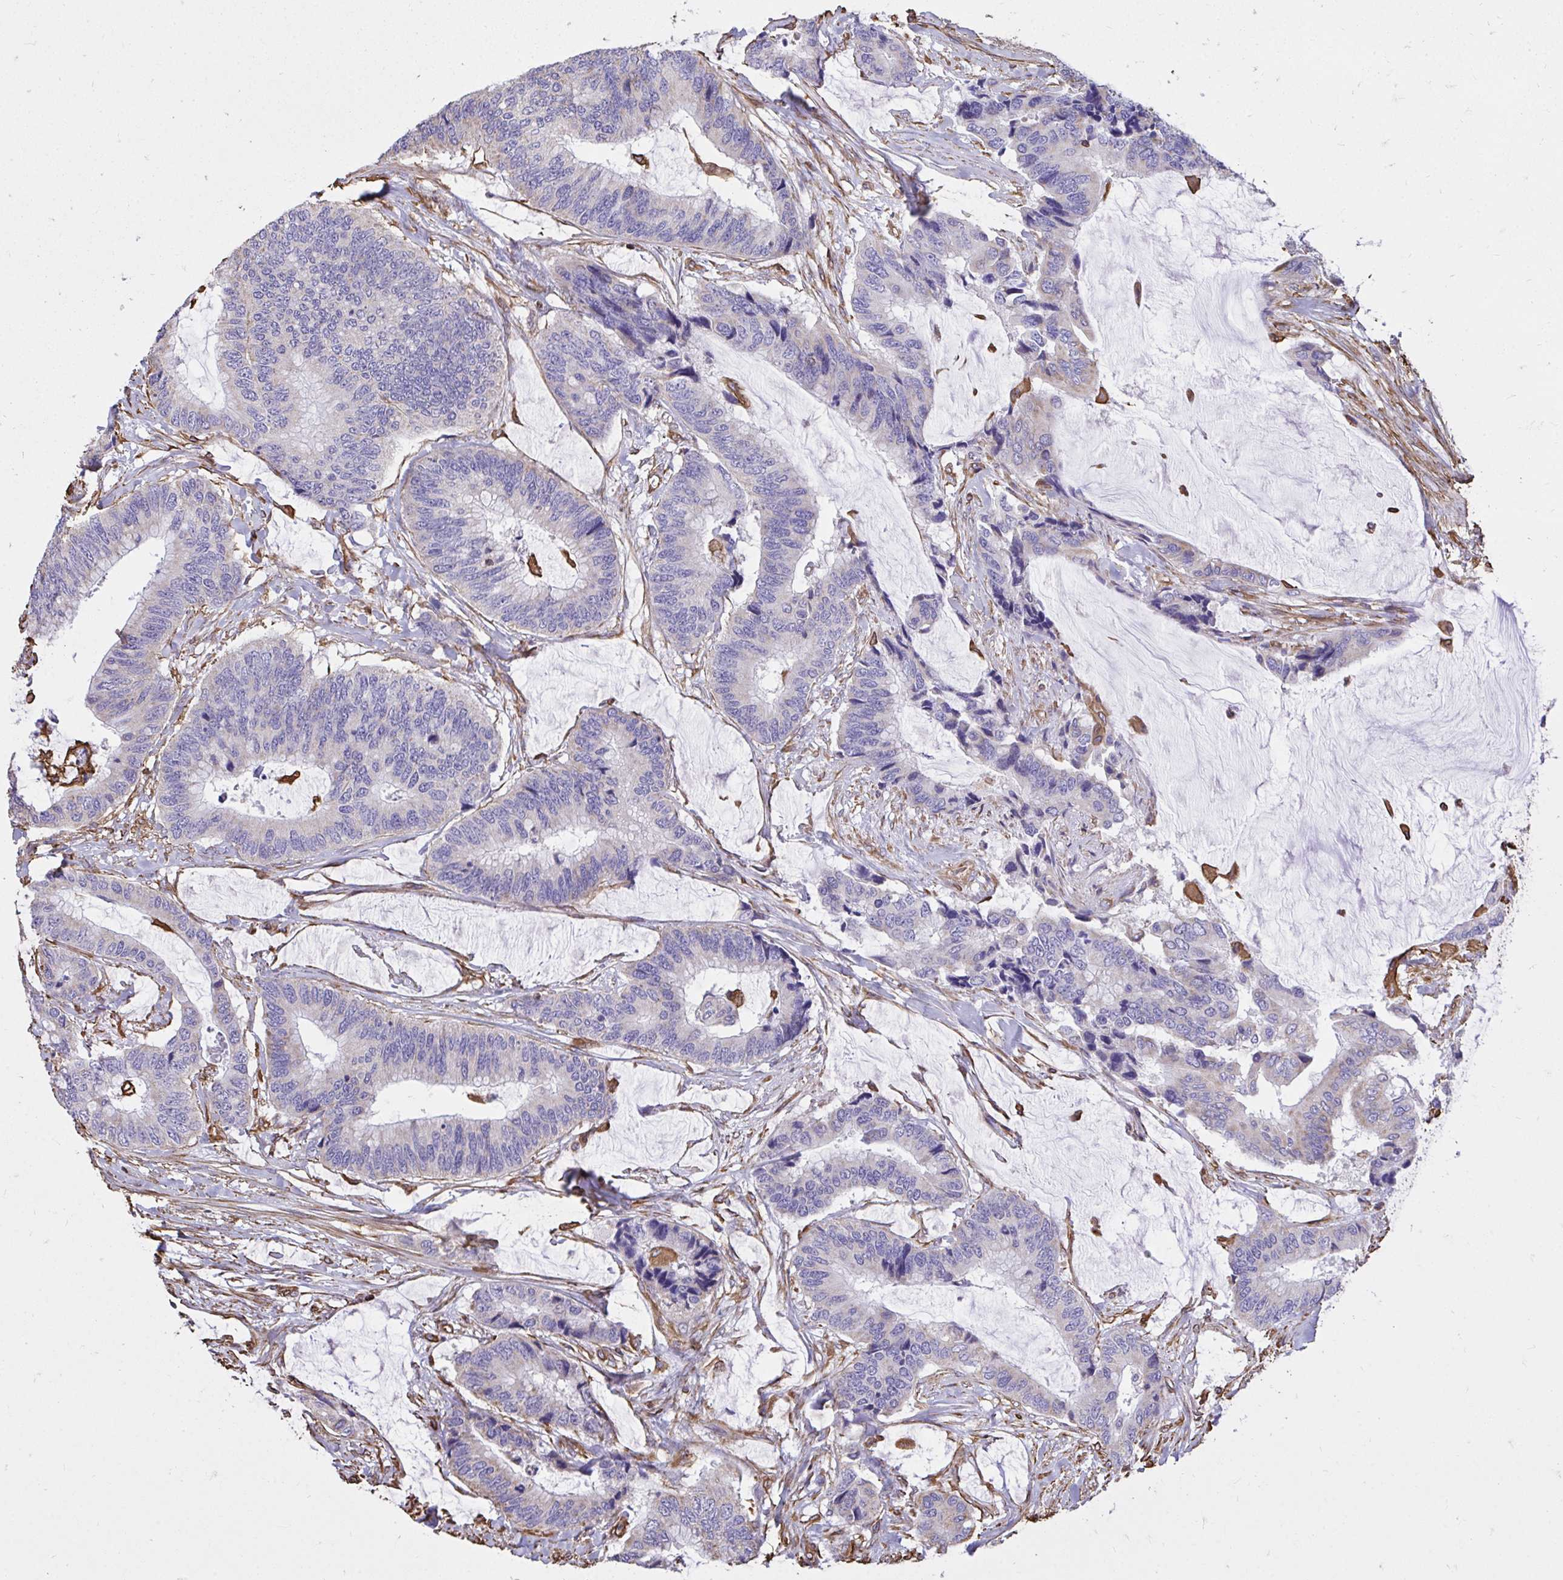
{"staining": {"intensity": "negative", "quantity": "none", "location": "none"}, "tissue": "colorectal cancer", "cell_type": "Tumor cells", "image_type": "cancer", "snomed": [{"axis": "morphology", "description": "Adenocarcinoma, NOS"}, {"axis": "topography", "description": "Rectum"}], "caption": "Immunohistochemical staining of colorectal cancer (adenocarcinoma) demonstrates no significant positivity in tumor cells.", "gene": "RNF103", "patient": {"sex": "female", "age": 59}}